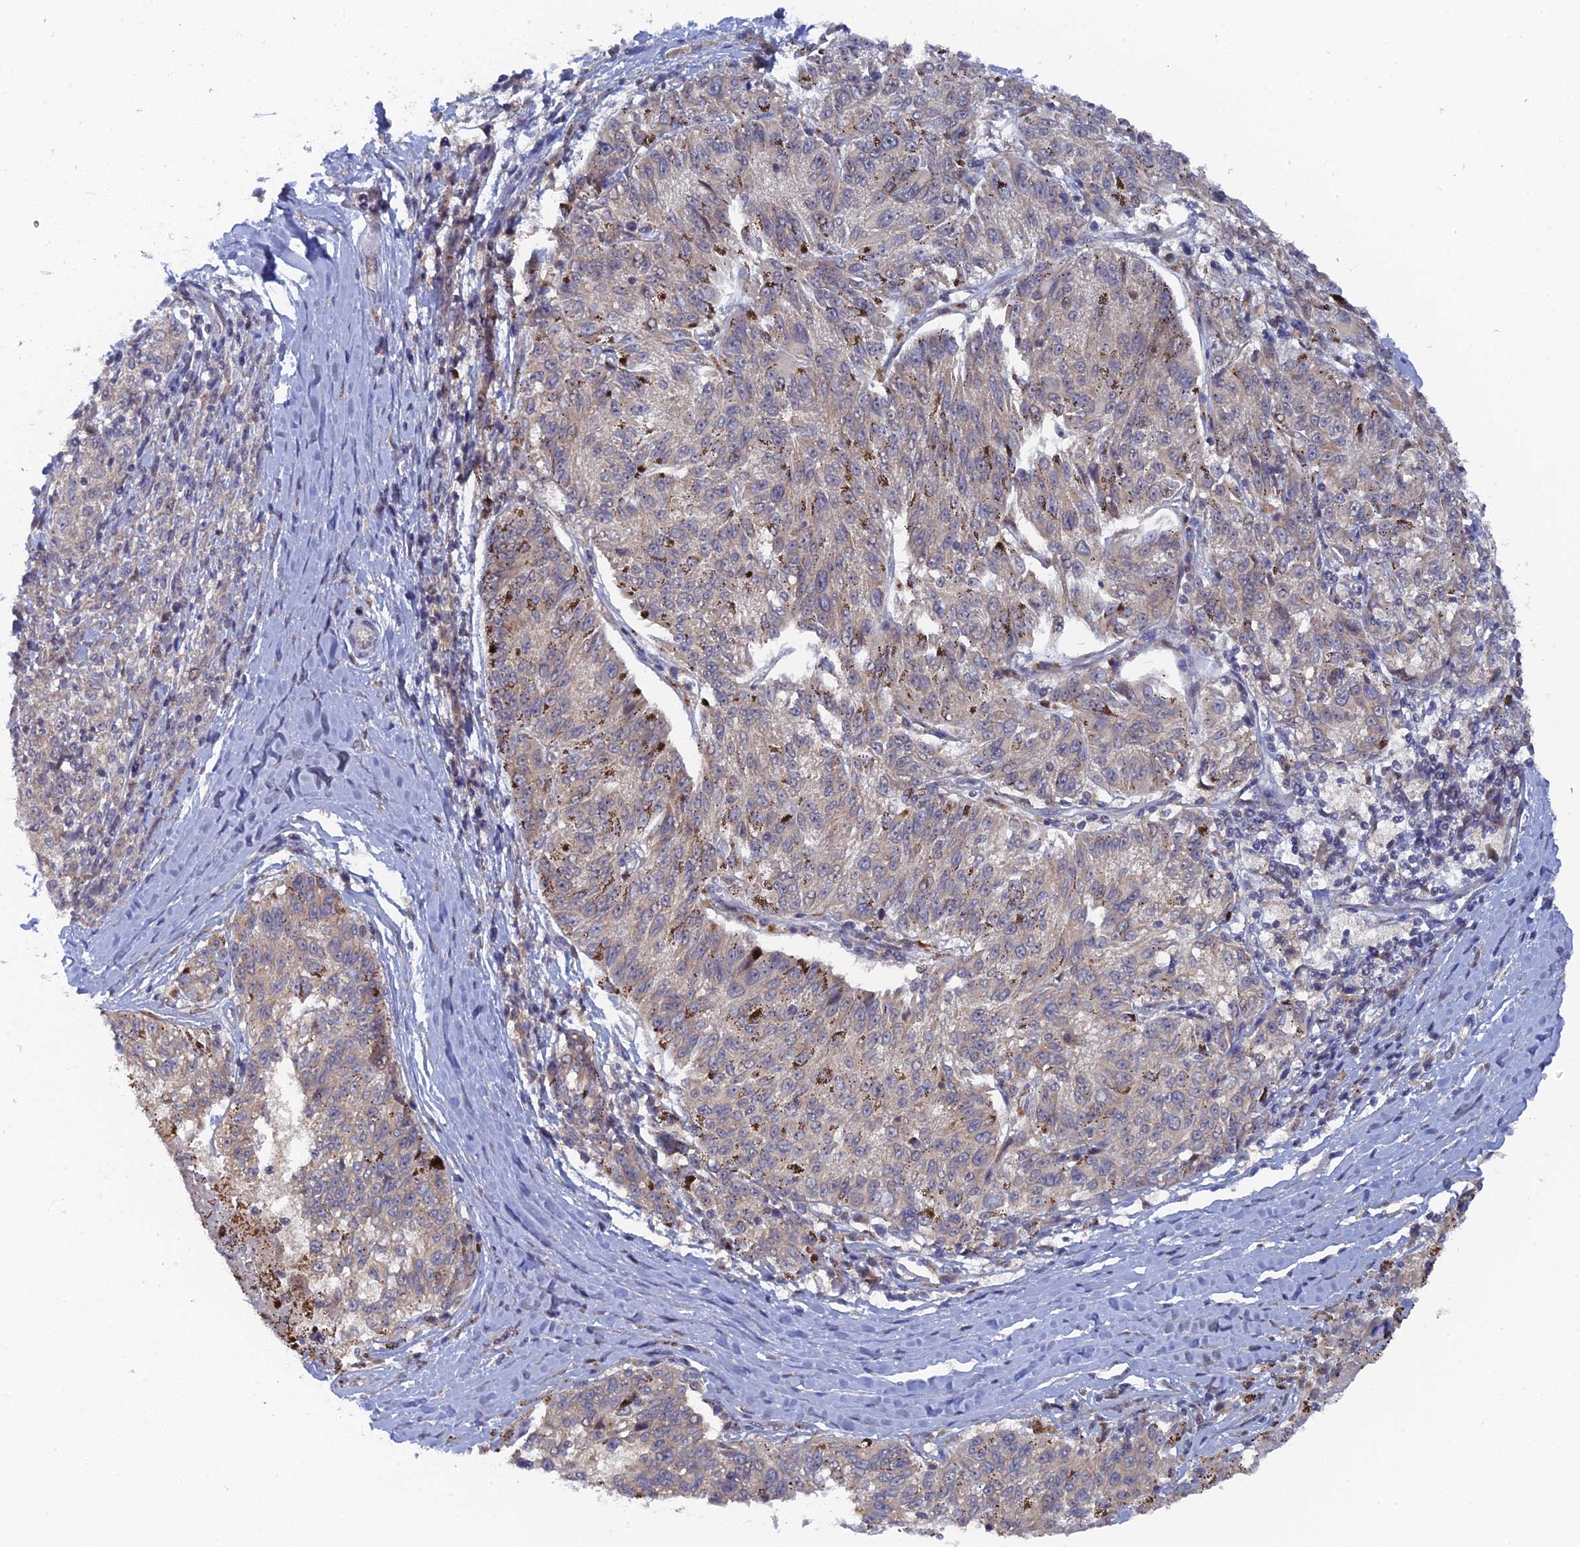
{"staining": {"intensity": "negative", "quantity": "none", "location": "none"}, "tissue": "melanoma", "cell_type": "Tumor cells", "image_type": "cancer", "snomed": [{"axis": "morphology", "description": "Malignant melanoma, NOS"}, {"axis": "topography", "description": "Skin"}], "caption": "Image shows no significant protein expression in tumor cells of melanoma.", "gene": "MIGA2", "patient": {"sex": "female", "age": 72}}